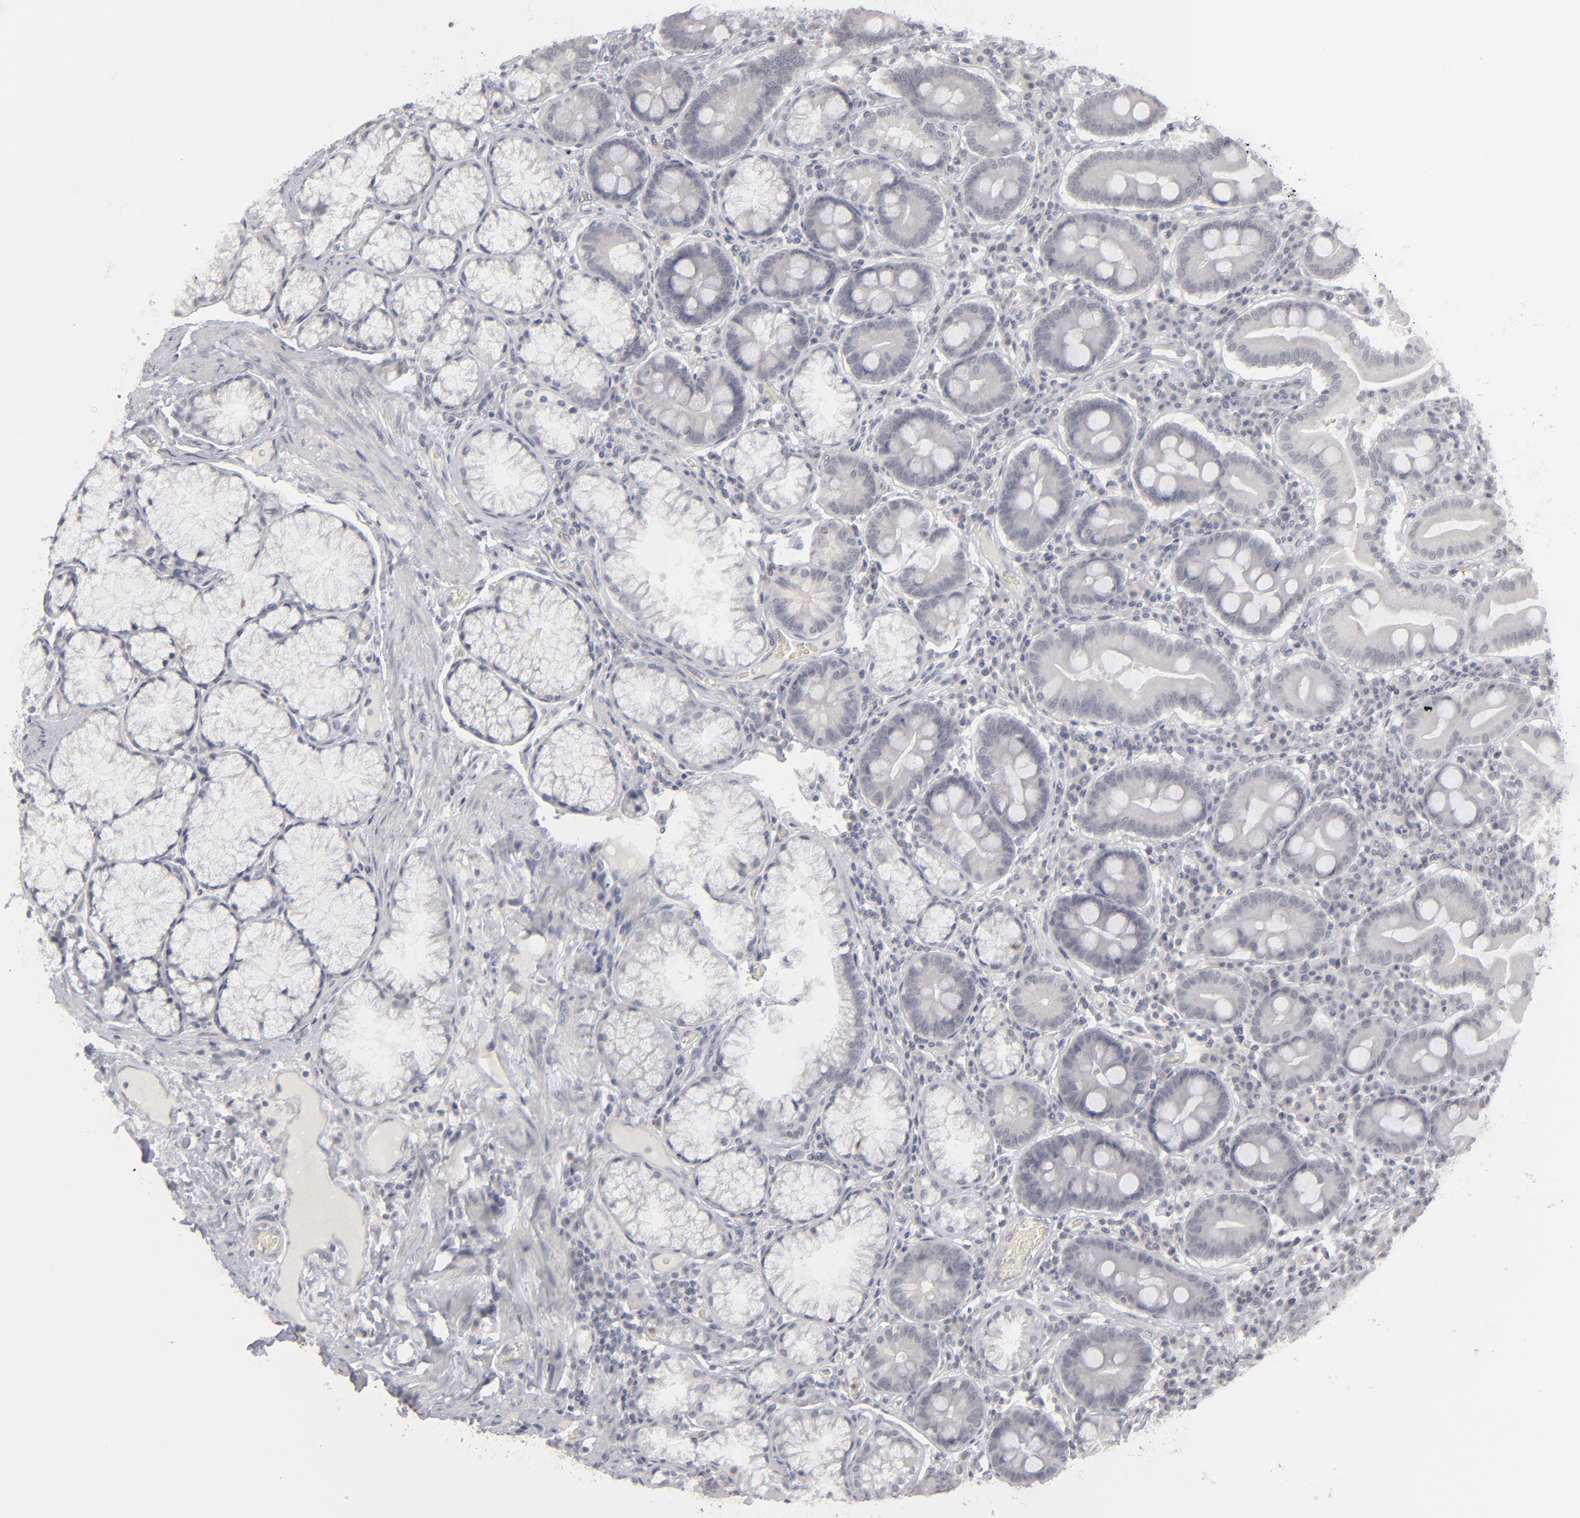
{"staining": {"intensity": "negative", "quantity": "none", "location": "none"}, "tissue": "duodenum", "cell_type": "Glandular cells", "image_type": "normal", "snomed": [{"axis": "morphology", "description": "Normal tissue, NOS"}, {"axis": "topography", "description": "Duodenum"}], "caption": "Immunohistochemical staining of benign human duodenum shows no significant positivity in glandular cells. The staining was performed using DAB (3,3'-diaminobenzidine) to visualize the protein expression in brown, while the nuclei were stained in blue with hematoxylin (Magnification: 20x).", "gene": "KIAA1210", "patient": {"sex": "male", "age": 50}}